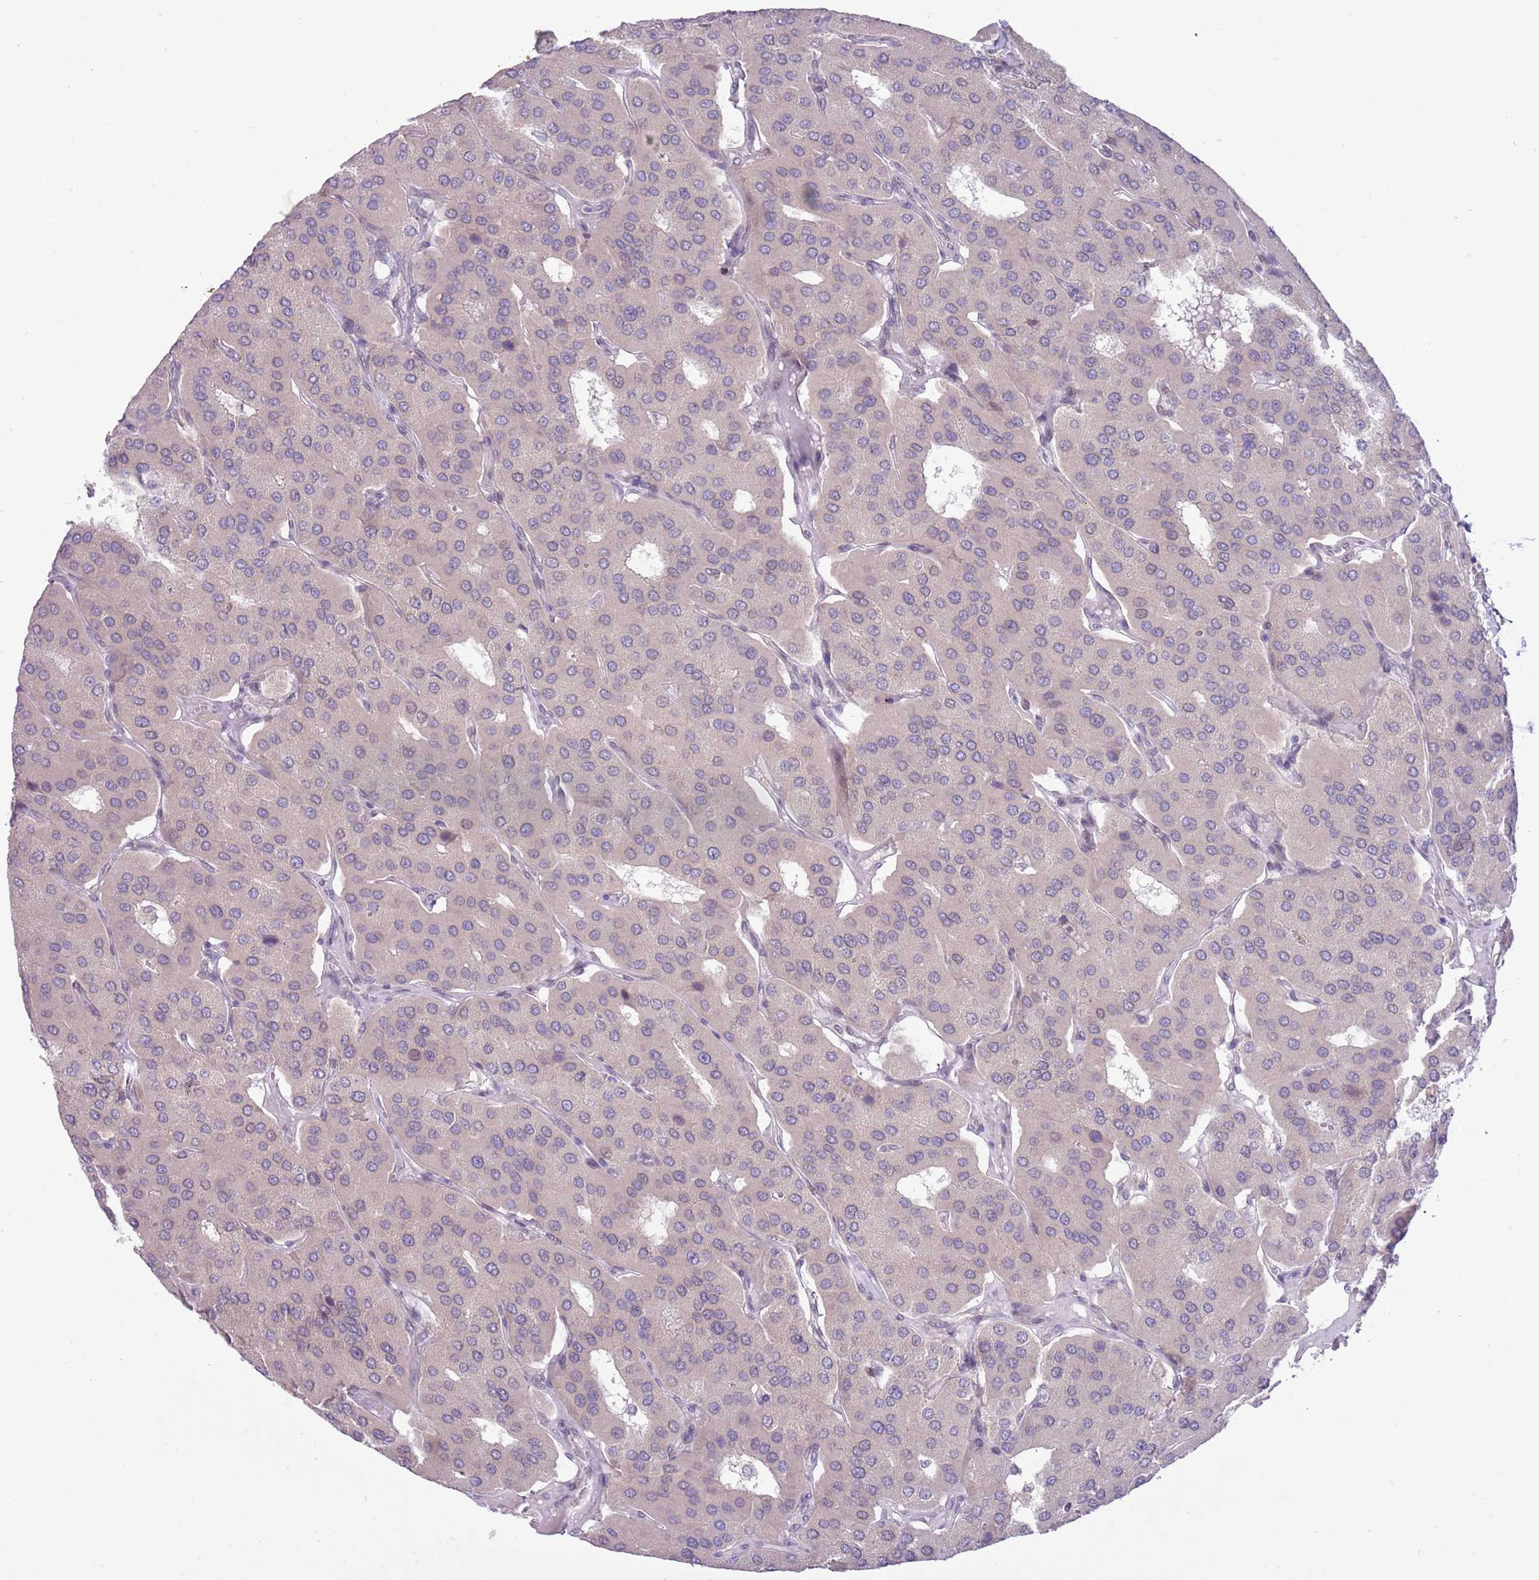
{"staining": {"intensity": "negative", "quantity": "none", "location": "none"}, "tissue": "parathyroid gland", "cell_type": "Glandular cells", "image_type": "normal", "snomed": [{"axis": "morphology", "description": "Normal tissue, NOS"}, {"axis": "morphology", "description": "Adenoma, NOS"}, {"axis": "topography", "description": "Parathyroid gland"}], "caption": "Immunohistochemistry image of normal parathyroid gland: human parathyroid gland stained with DAB (3,3'-diaminobenzidine) demonstrates no significant protein expression in glandular cells. The staining was performed using DAB (3,3'-diaminobenzidine) to visualize the protein expression in brown, while the nuclei were stained in blue with hematoxylin (Magnification: 20x).", "gene": "CCND2", "patient": {"sex": "female", "age": 86}}